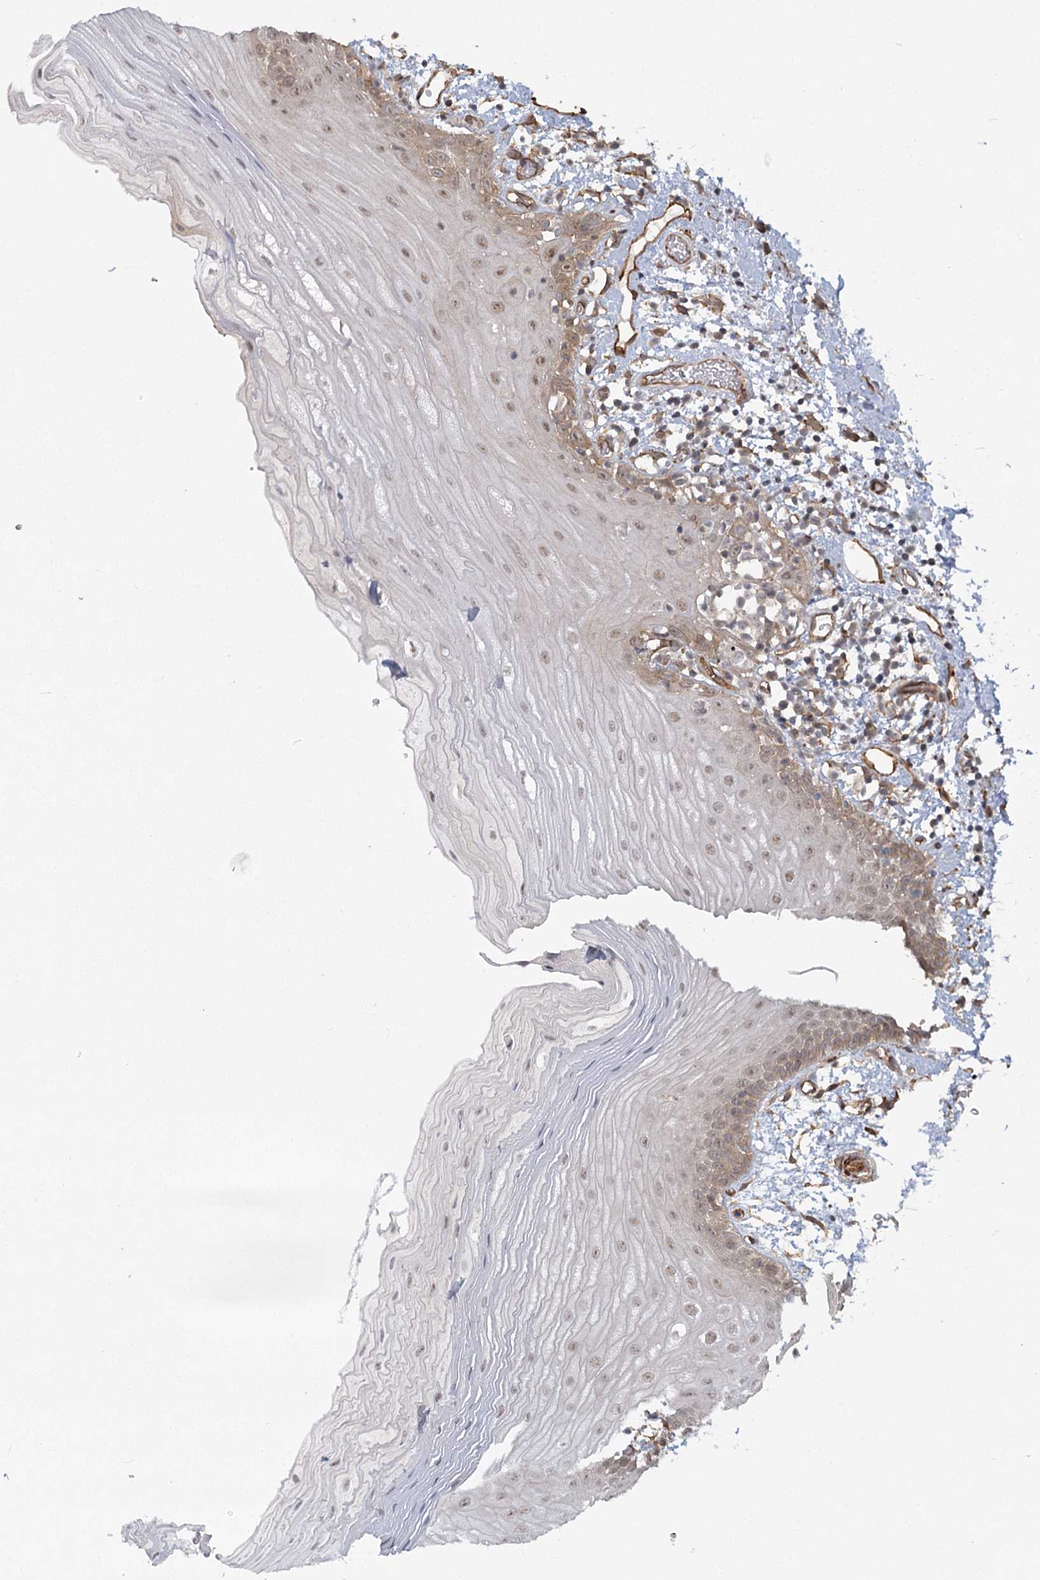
{"staining": {"intensity": "weak", "quantity": "<25%", "location": "cytoplasmic/membranous,nuclear"}, "tissue": "oral mucosa", "cell_type": "Squamous epithelial cells", "image_type": "normal", "snomed": [{"axis": "morphology", "description": "Normal tissue, NOS"}, {"axis": "topography", "description": "Oral tissue"}], "caption": "The immunohistochemistry micrograph has no significant staining in squamous epithelial cells of oral mucosa.", "gene": "RPP14", "patient": {"sex": "male", "age": 52}}